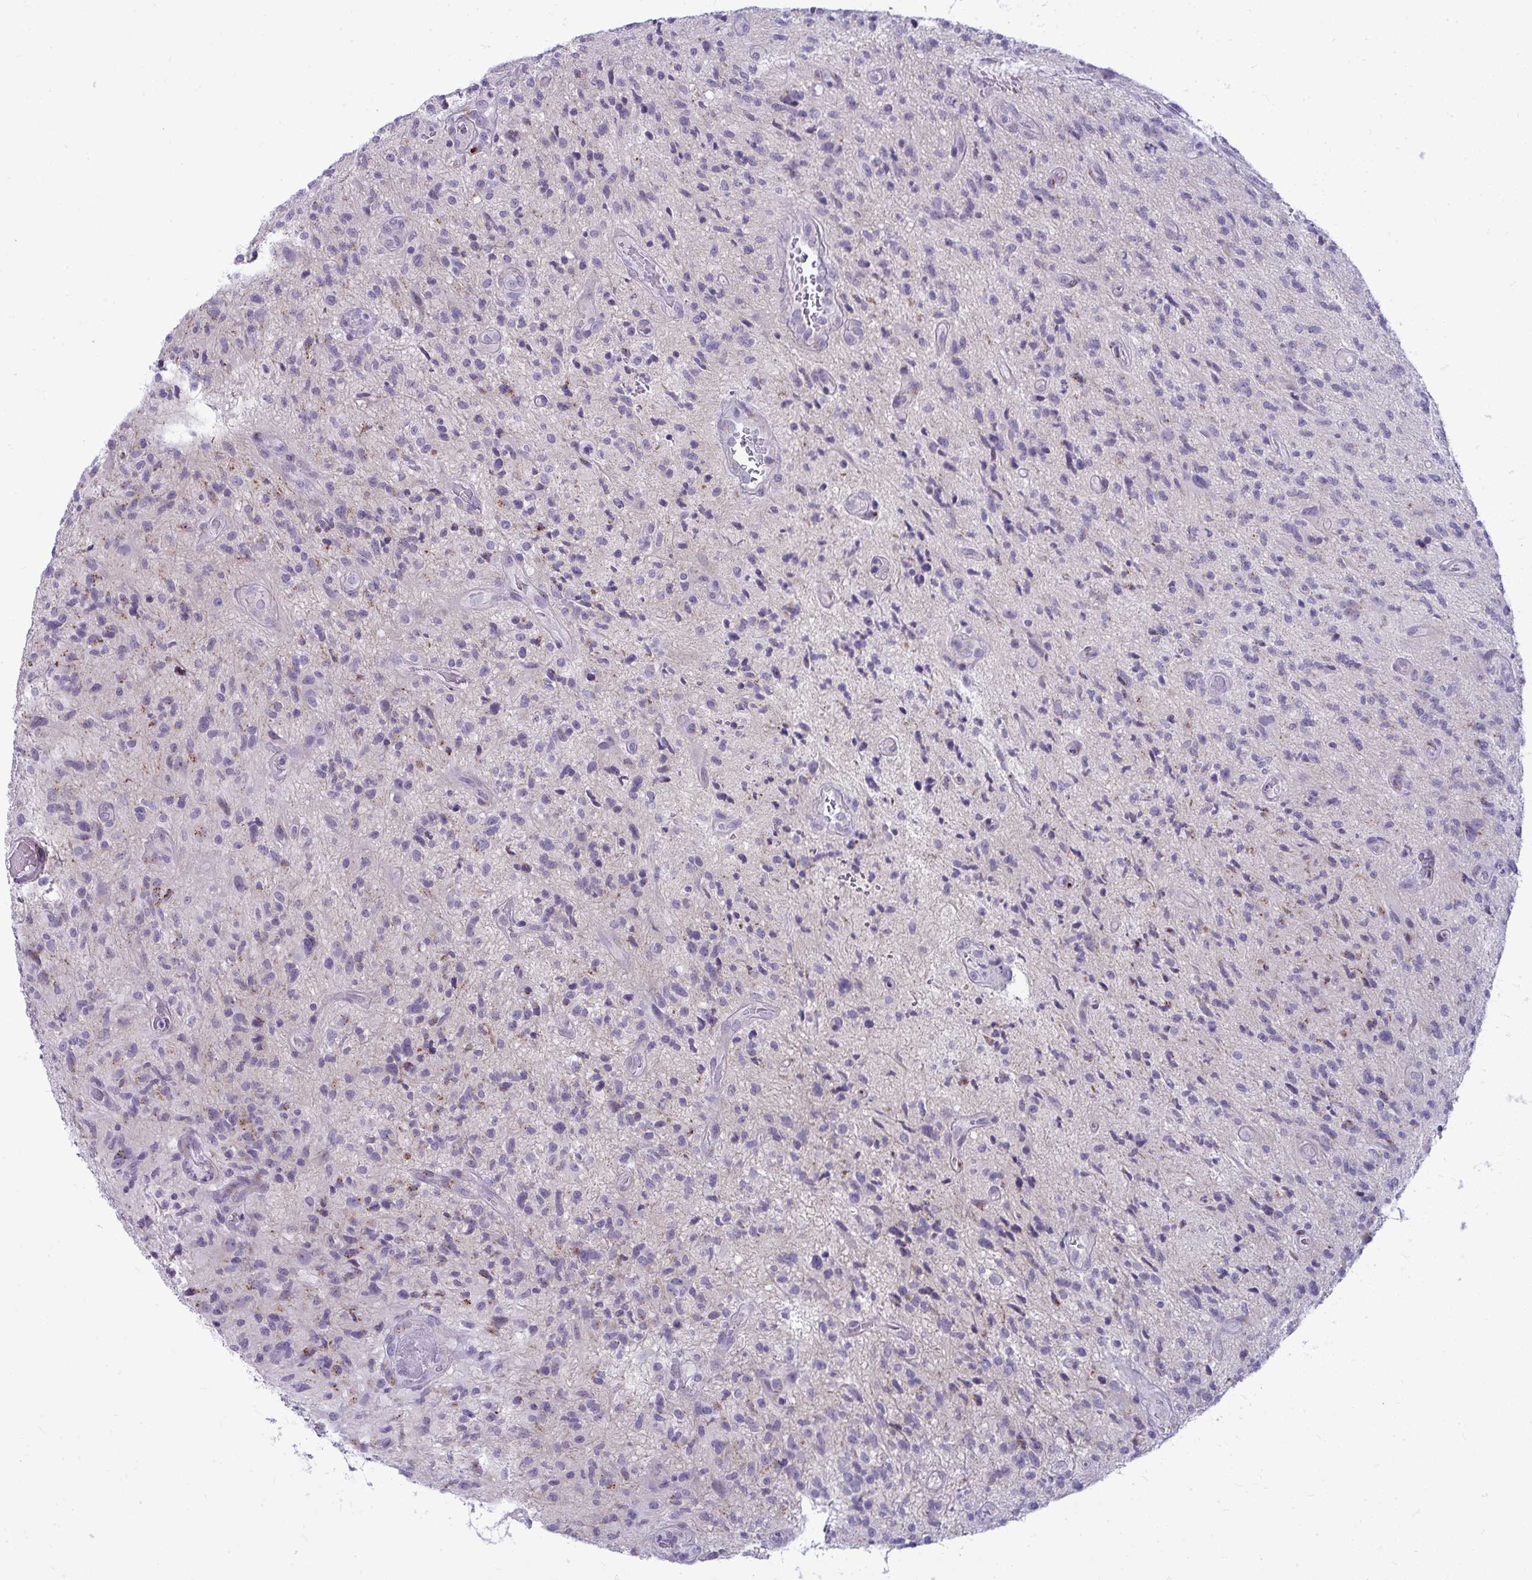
{"staining": {"intensity": "negative", "quantity": "none", "location": "none"}, "tissue": "glioma", "cell_type": "Tumor cells", "image_type": "cancer", "snomed": [{"axis": "morphology", "description": "Glioma, malignant, High grade"}, {"axis": "topography", "description": "Brain"}], "caption": "This is an immunohistochemistry micrograph of glioma. There is no positivity in tumor cells.", "gene": "DTX4", "patient": {"sex": "male", "age": 67}}